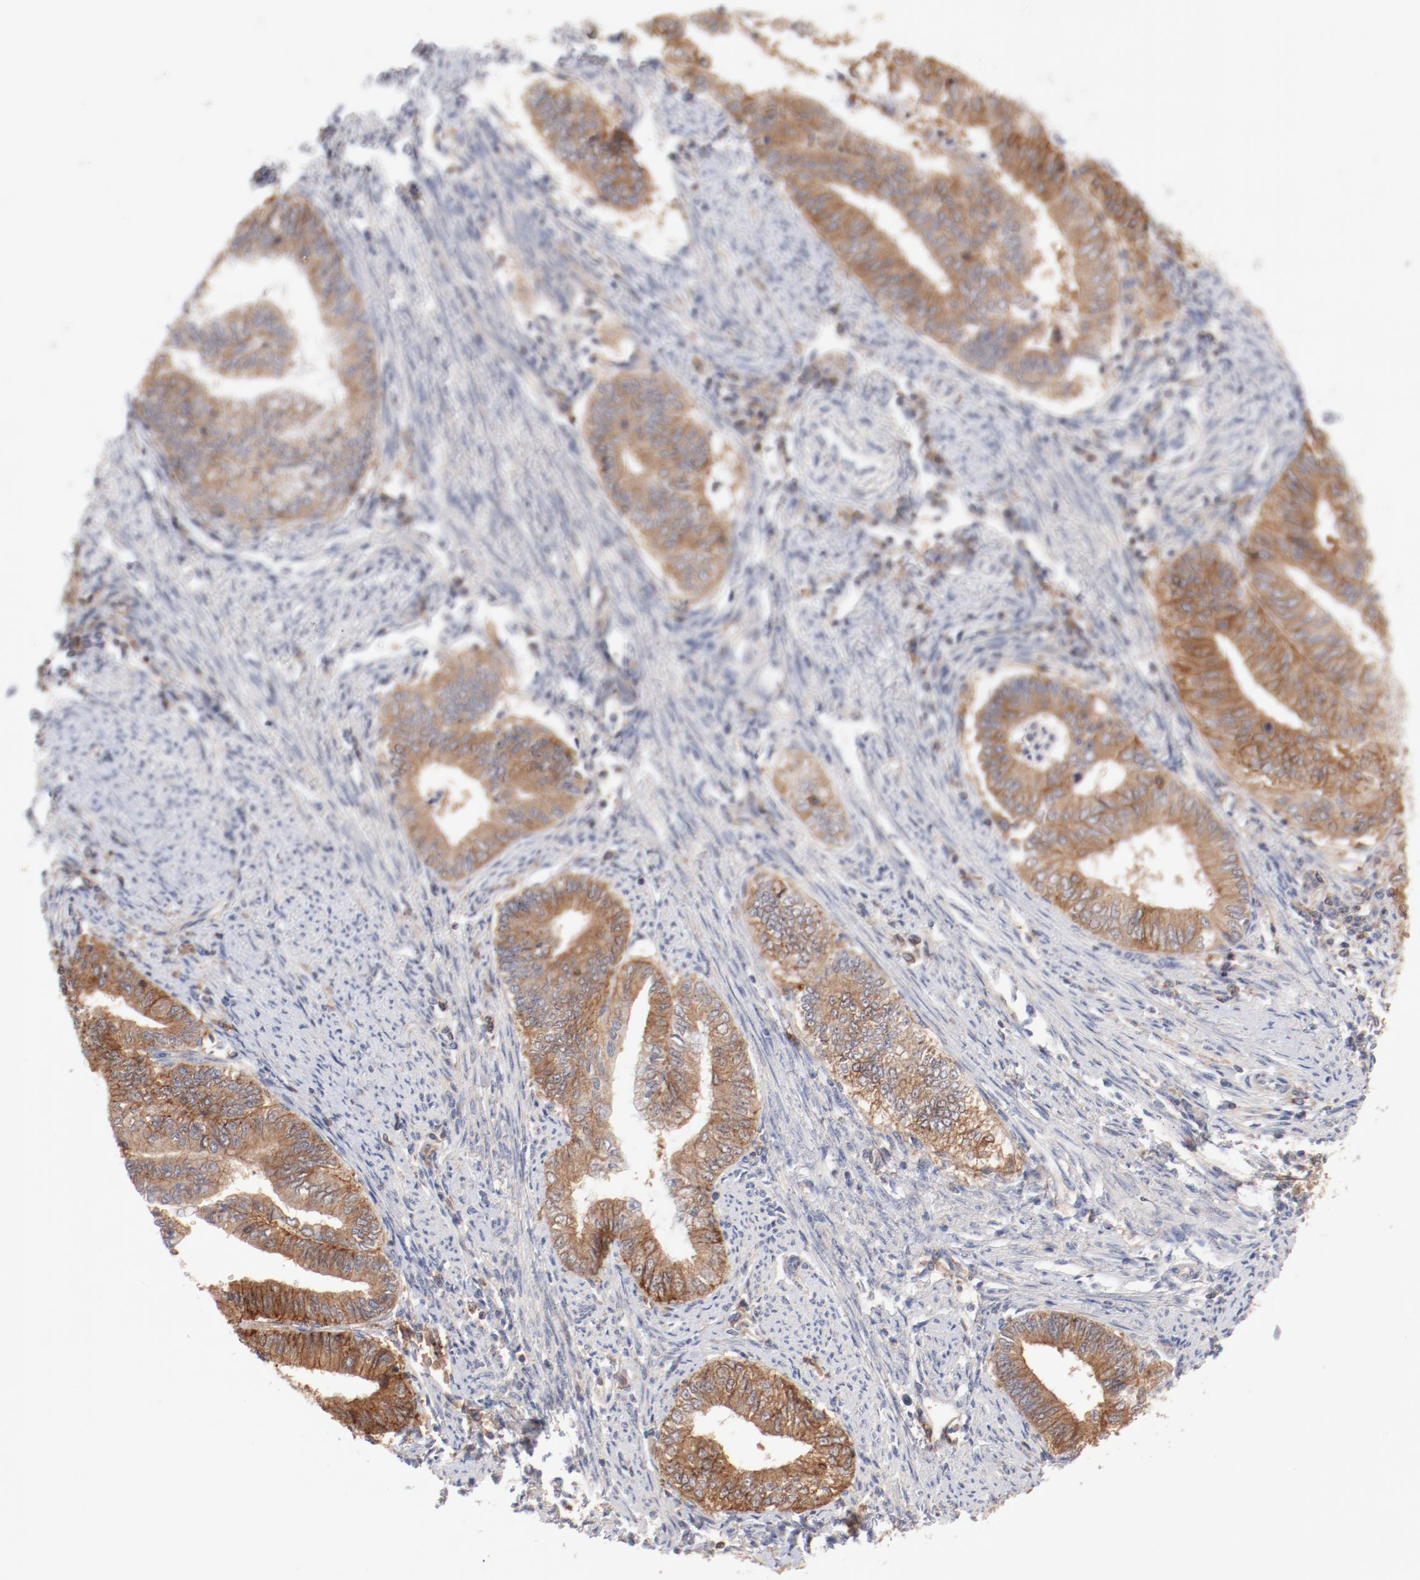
{"staining": {"intensity": "moderate", "quantity": ">75%", "location": "cytoplasmic/membranous"}, "tissue": "endometrial cancer", "cell_type": "Tumor cells", "image_type": "cancer", "snomed": [{"axis": "morphology", "description": "Adenocarcinoma, NOS"}, {"axis": "topography", "description": "Endometrium"}], "caption": "Endometrial adenocarcinoma was stained to show a protein in brown. There is medium levels of moderate cytoplasmic/membranous staining in about >75% of tumor cells.", "gene": "SETD3", "patient": {"sex": "female", "age": 66}}